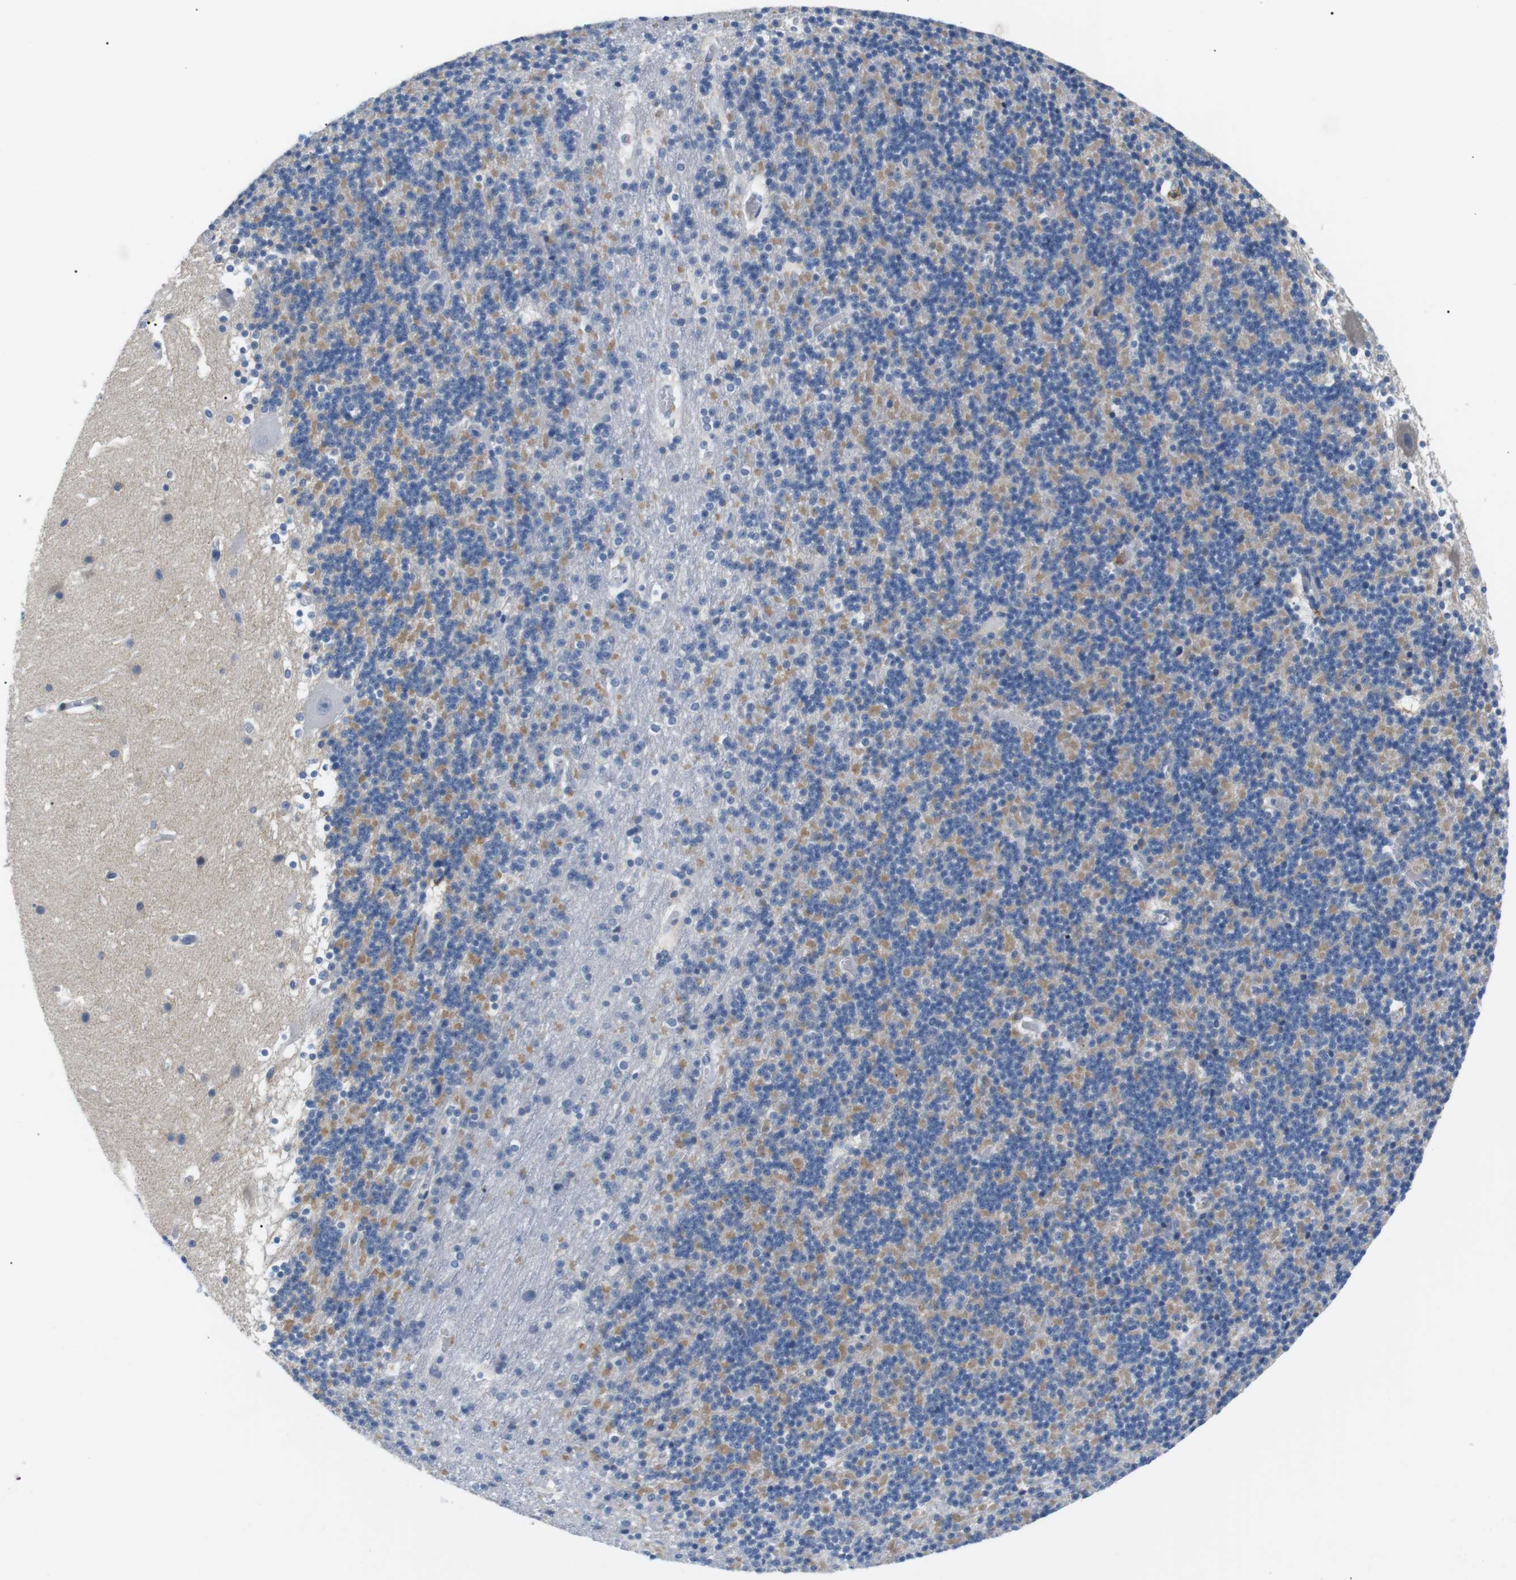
{"staining": {"intensity": "moderate", "quantity": "25%-75%", "location": "cytoplasmic/membranous"}, "tissue": "cerebellum", "cell_type": "Cells in granular layer", "image_type": "normal", "snomed": [{"axis": "morphology", "description": "Normal tissue, NOS"}, {"axis": "topography", "description": "Cerebellum"}], "caption": "Human cerebellum stained for a protein (brown) reveals moderate cytoplasmic/membranous positive expression in approximately 25%-75% of cells in granular layer.", "gene": "FCGRT", "patient": {"sex": "male", "age": 45}}